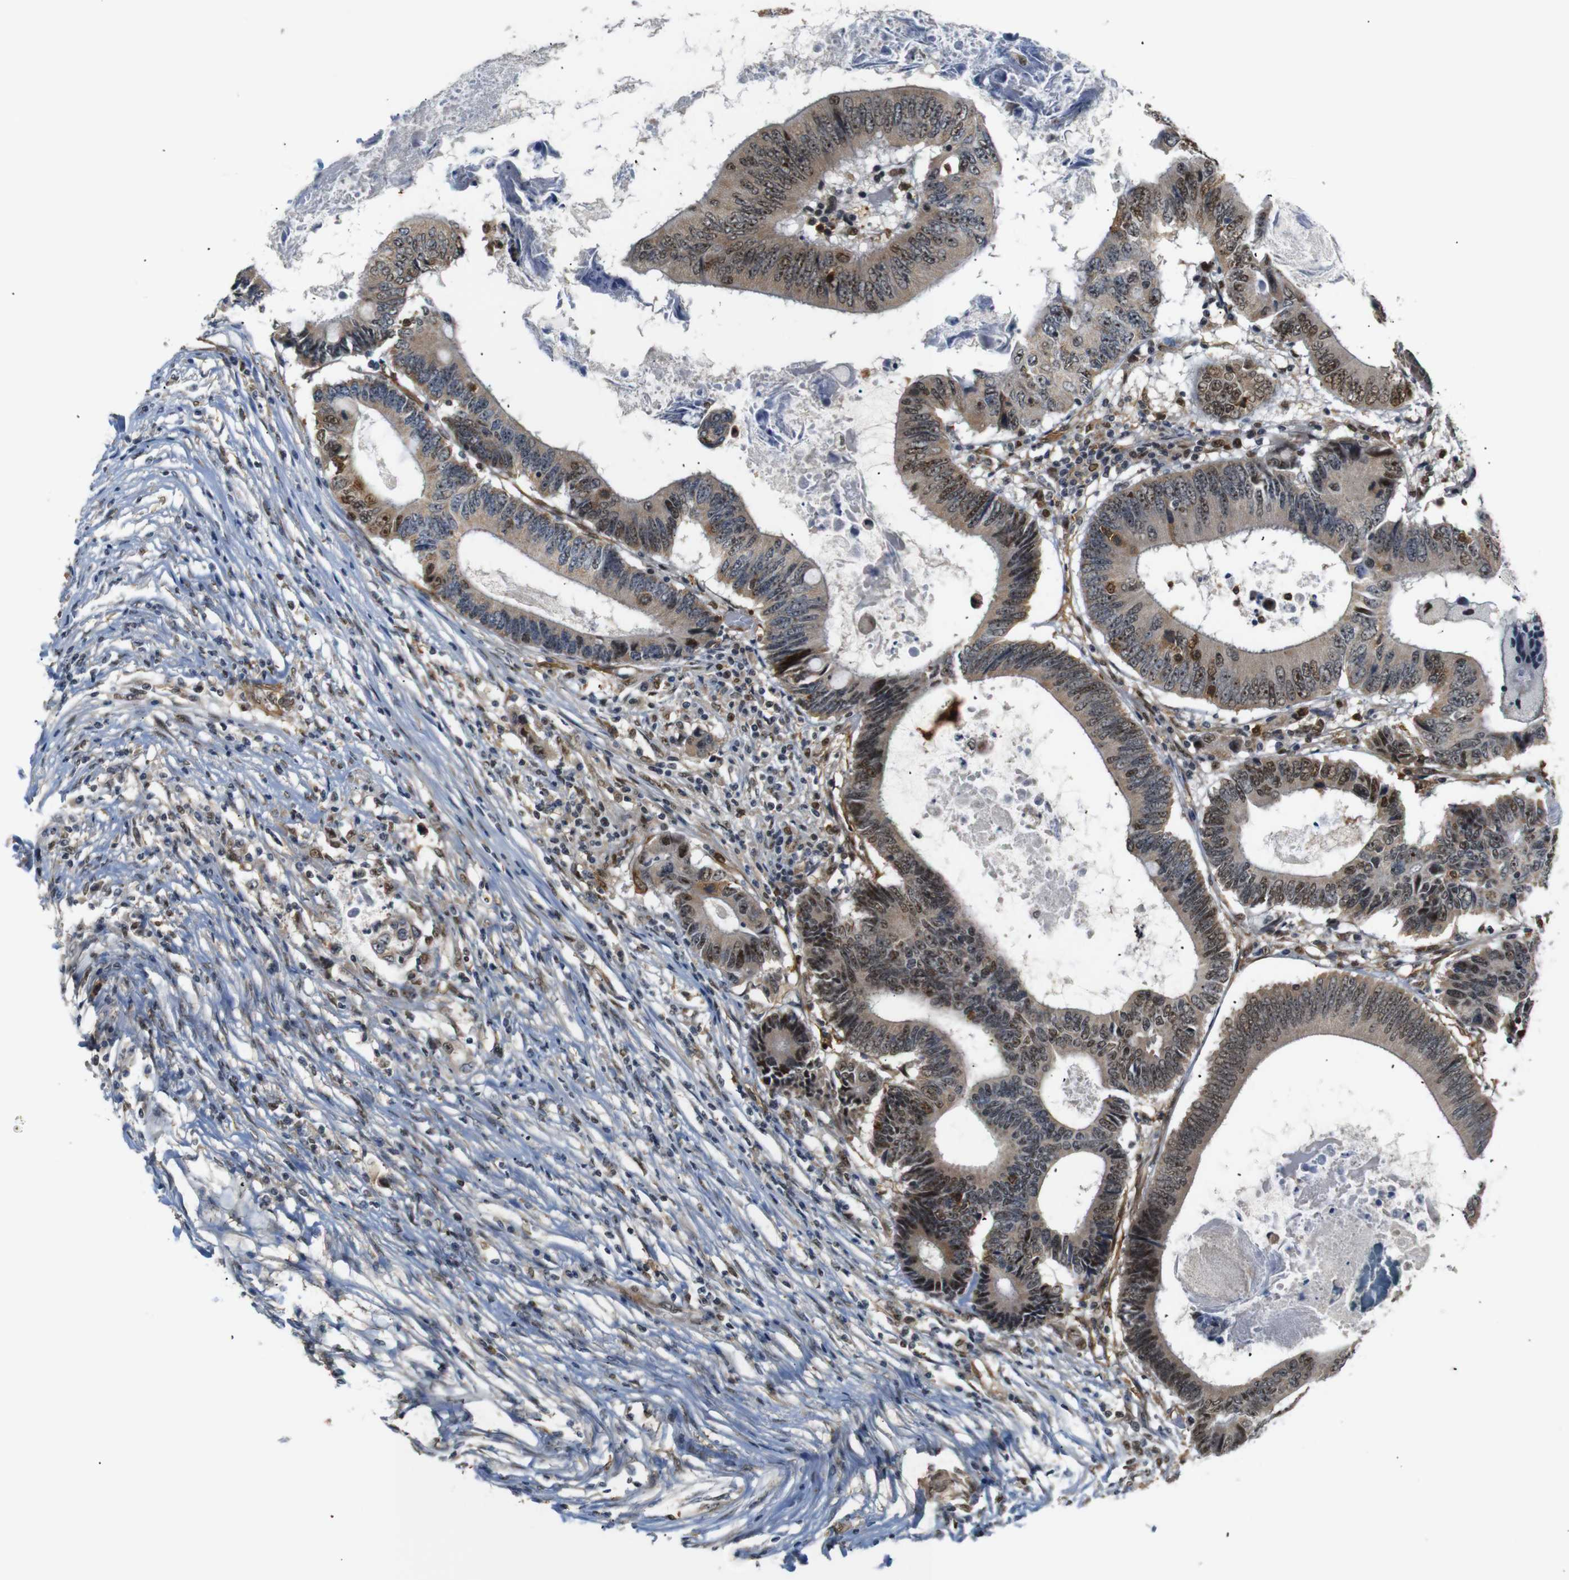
{"staining": {"intensity": "strong", "quantity": ">75%", "location": "cytoplasmic/membranous,nuclear"}, "tissue": "colorectal cancer", "cell_type": "Tumor cells", "image_type": "cancer", "snomed": [{"axis": "morphology", "description": "Adenocarcinoma, NOS"}, {"axis": "topography", "description": "Colon"}], "caption": "DAB immunohistochemical staining of adenocarcinoma (colorectal) shows strong cytoplasmic/membranous and nuclear protein staining in approximately >75% of tumor cells. Using DAB (3,3'-diaminobenzidine) (brown) and hematoxylin (blue) stains, captured at high magnification using brightfield microscopy.", "gene": "PARN", "patient": {"sex": "female", "age": 78}}